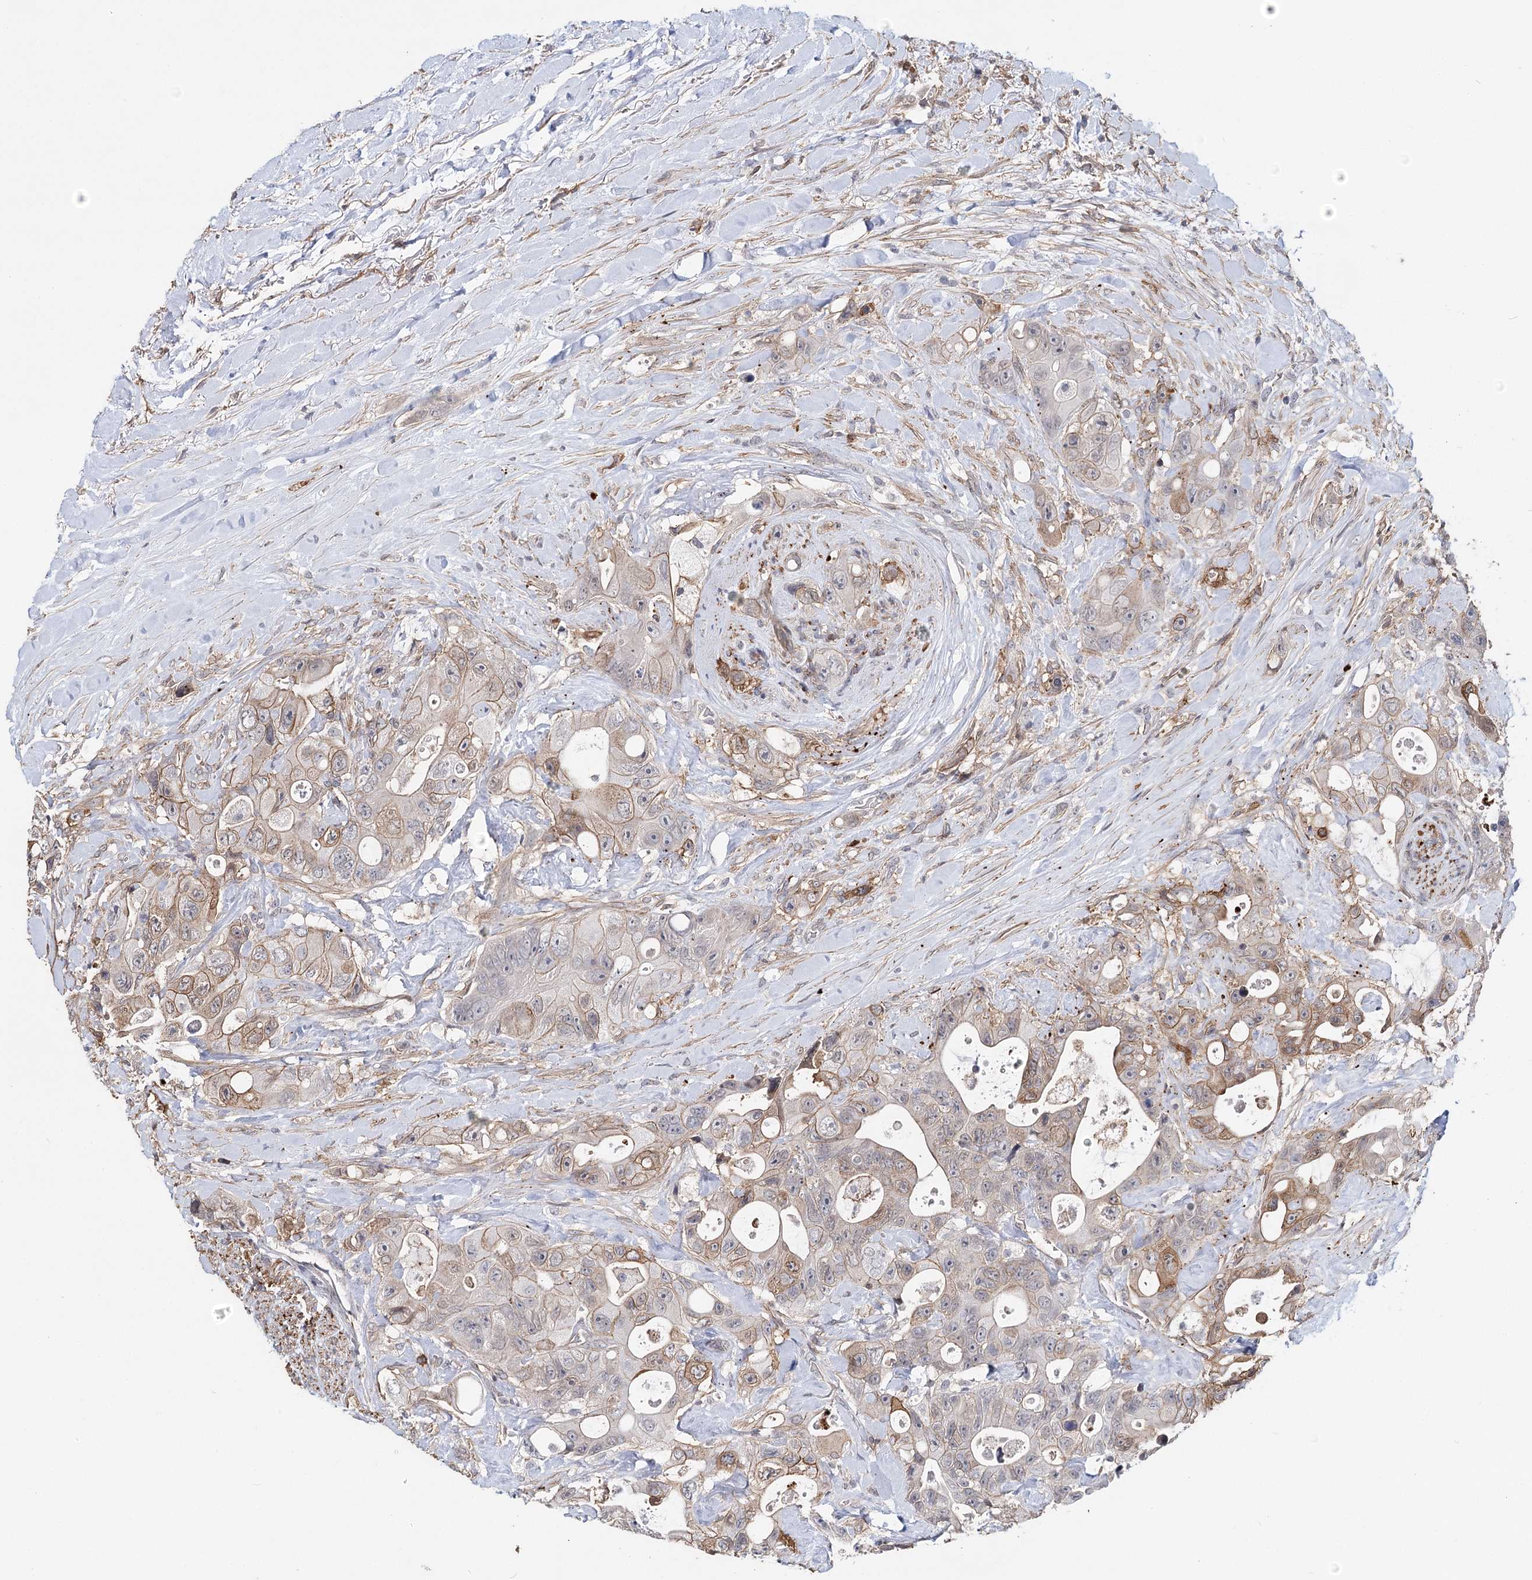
{"staining": {"intensity": "moderate", "quantity": "<25%", "location": "cytoplasmic/membranous"}, "tissue": "colorectal cancer", "cell_type": "Tumor cells", "image_type": "cancer", "snomed": [{"axis": "morphology", "description": "Adenocarcinoma, NOS"}, {"axis": "topography", "description": "Colon"}], "caption": "Protein expression analysis of human colorectal cancer (adenocarcinoma) reveals moderate cytoplasmic/membranous positivity in about <25% of tumor cells.", "gene": "TMEM218", "patient": {"sex": "female", "age": 46}}